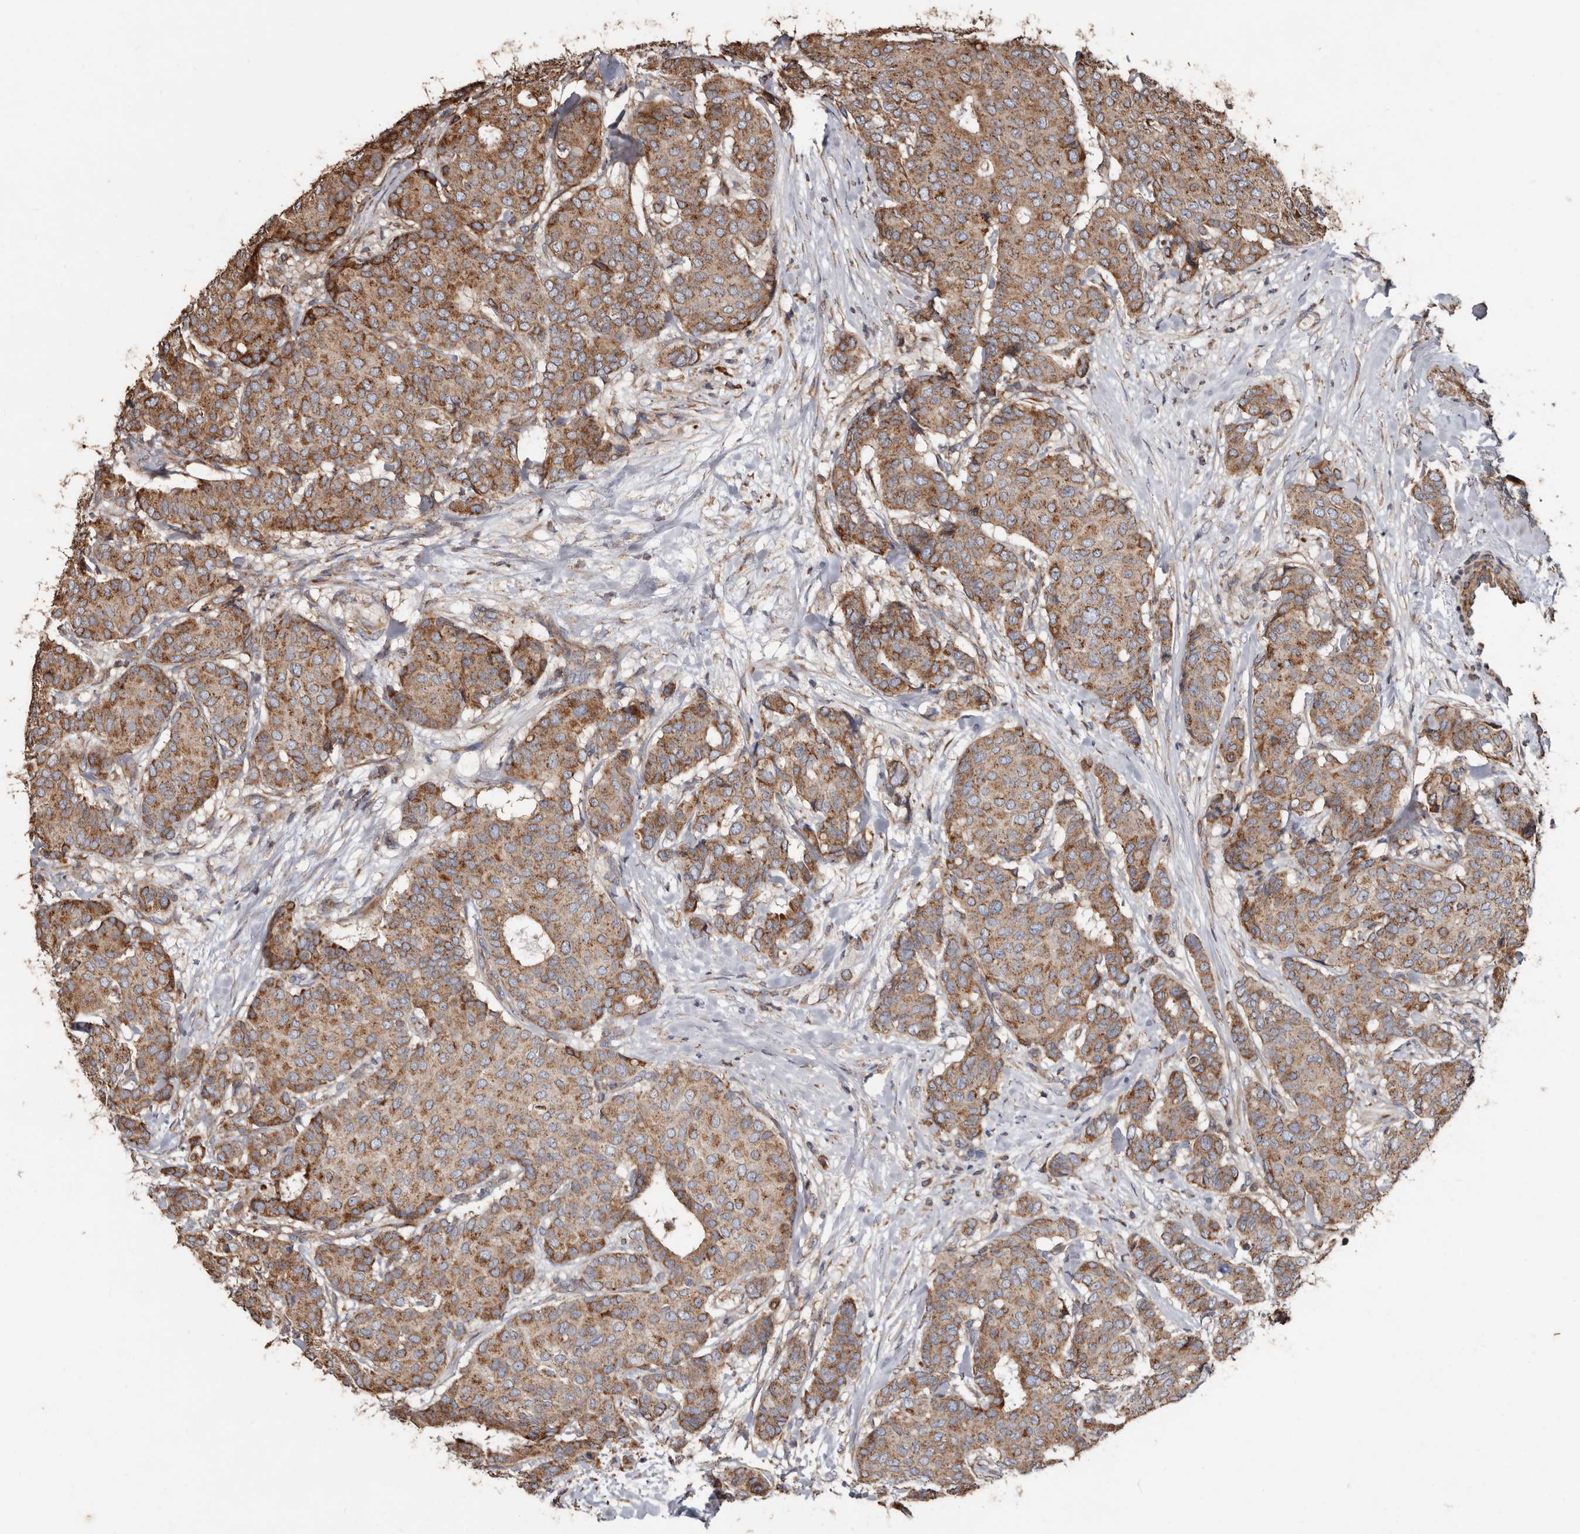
{"staining": {"intensity": "moderate", "quantity": ">75%", "location": "cytoplasmic/membranous"}, "tissue": "breast cancer", "cell_type": "Tumor cells", "image_type": "cancer", "snomed": [{"axis": "morphology", "description": "Duct carcinoma"}, {"axis": "topography", "description": "Breast"}], "caption": "Human breast cancer stained with a protein marker displays moderate staining in tumor cells.", "gene": "OSGIN2", "patient": {"sex": "female", "age": 75}}